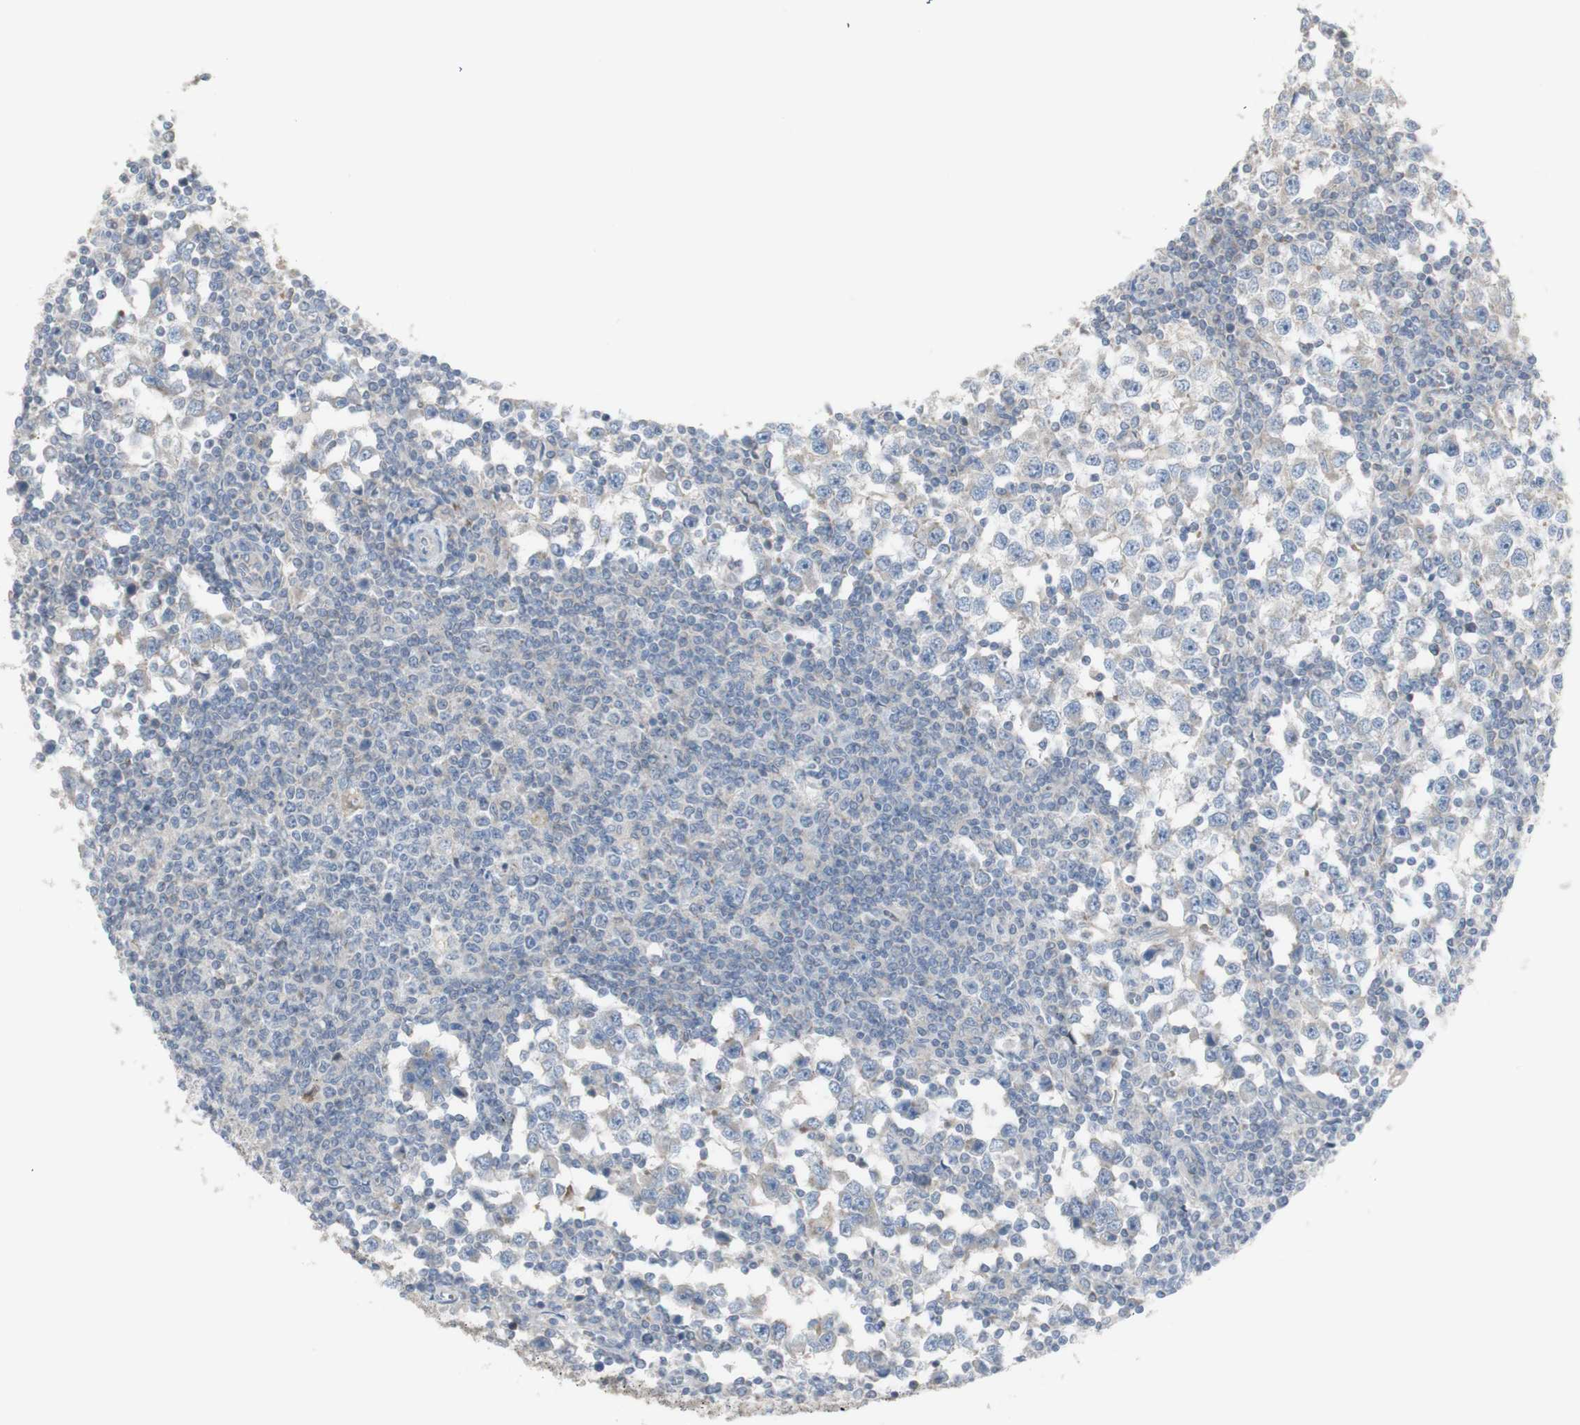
{"staining": {"intensity": "weak", "quantity": "<25%", "location": "cytoplasmic/membranous"}, "tissue": "testis cancer", "cell_type": "Tumor cells", "image_type": "cancer", "snomed": [{"axis": "morphology", "description": "Seminoma, NOS"}, {"axis": "topography", "description": "Testis"}], "caption": "This is an immunohistochemistry (IHC) photomicrograph of seminoma (testis). There is no staining in tumor cells.", "gene": "C3orf52", "patient": {"sex": "male", "age": 65}}